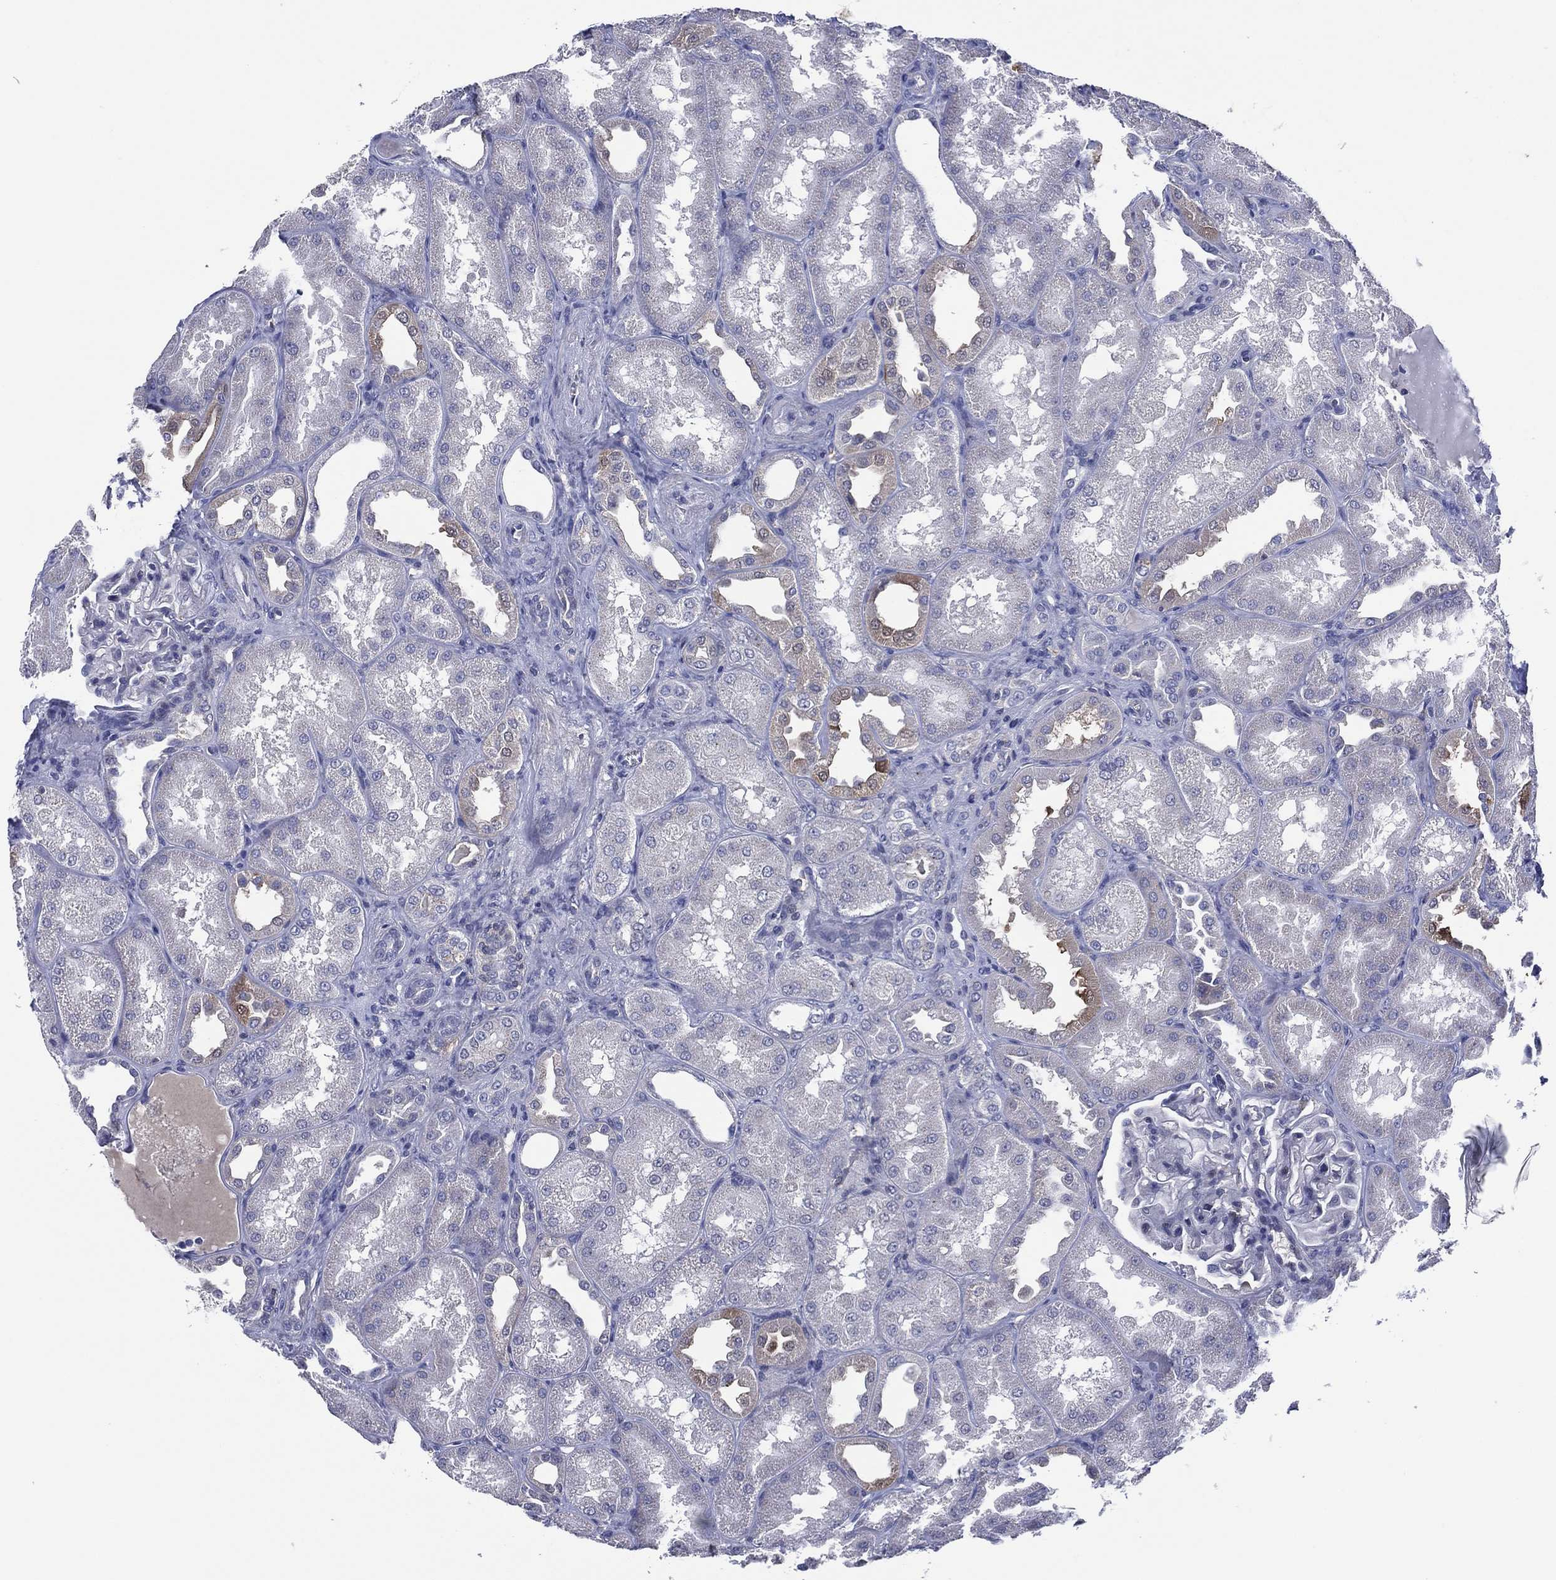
{"staining": {"intensity": "negative", "quantity": "none", "location": "none"}, "tissue": "kidney", "cell_type": "Cells in glomeruli", "image_type": "normal", "snomed": [{"axis": "morphology", "description": "Normal tissue, NOS"}, {"axis": "topography", "description": "Kidney"}], "caption": "Histopathology image shows no significant protein staining in cells in glomeruli of unremarkable kidney. The staining was performed using DAB (3,3'-diaminobenzidine) to visualize the protein expression in brown, while the nuclei were stained in blue with hematoxylin (Magnification: 20x).", "gene": "TRIM31", "patient": {"sex": "male", "age": 61}}